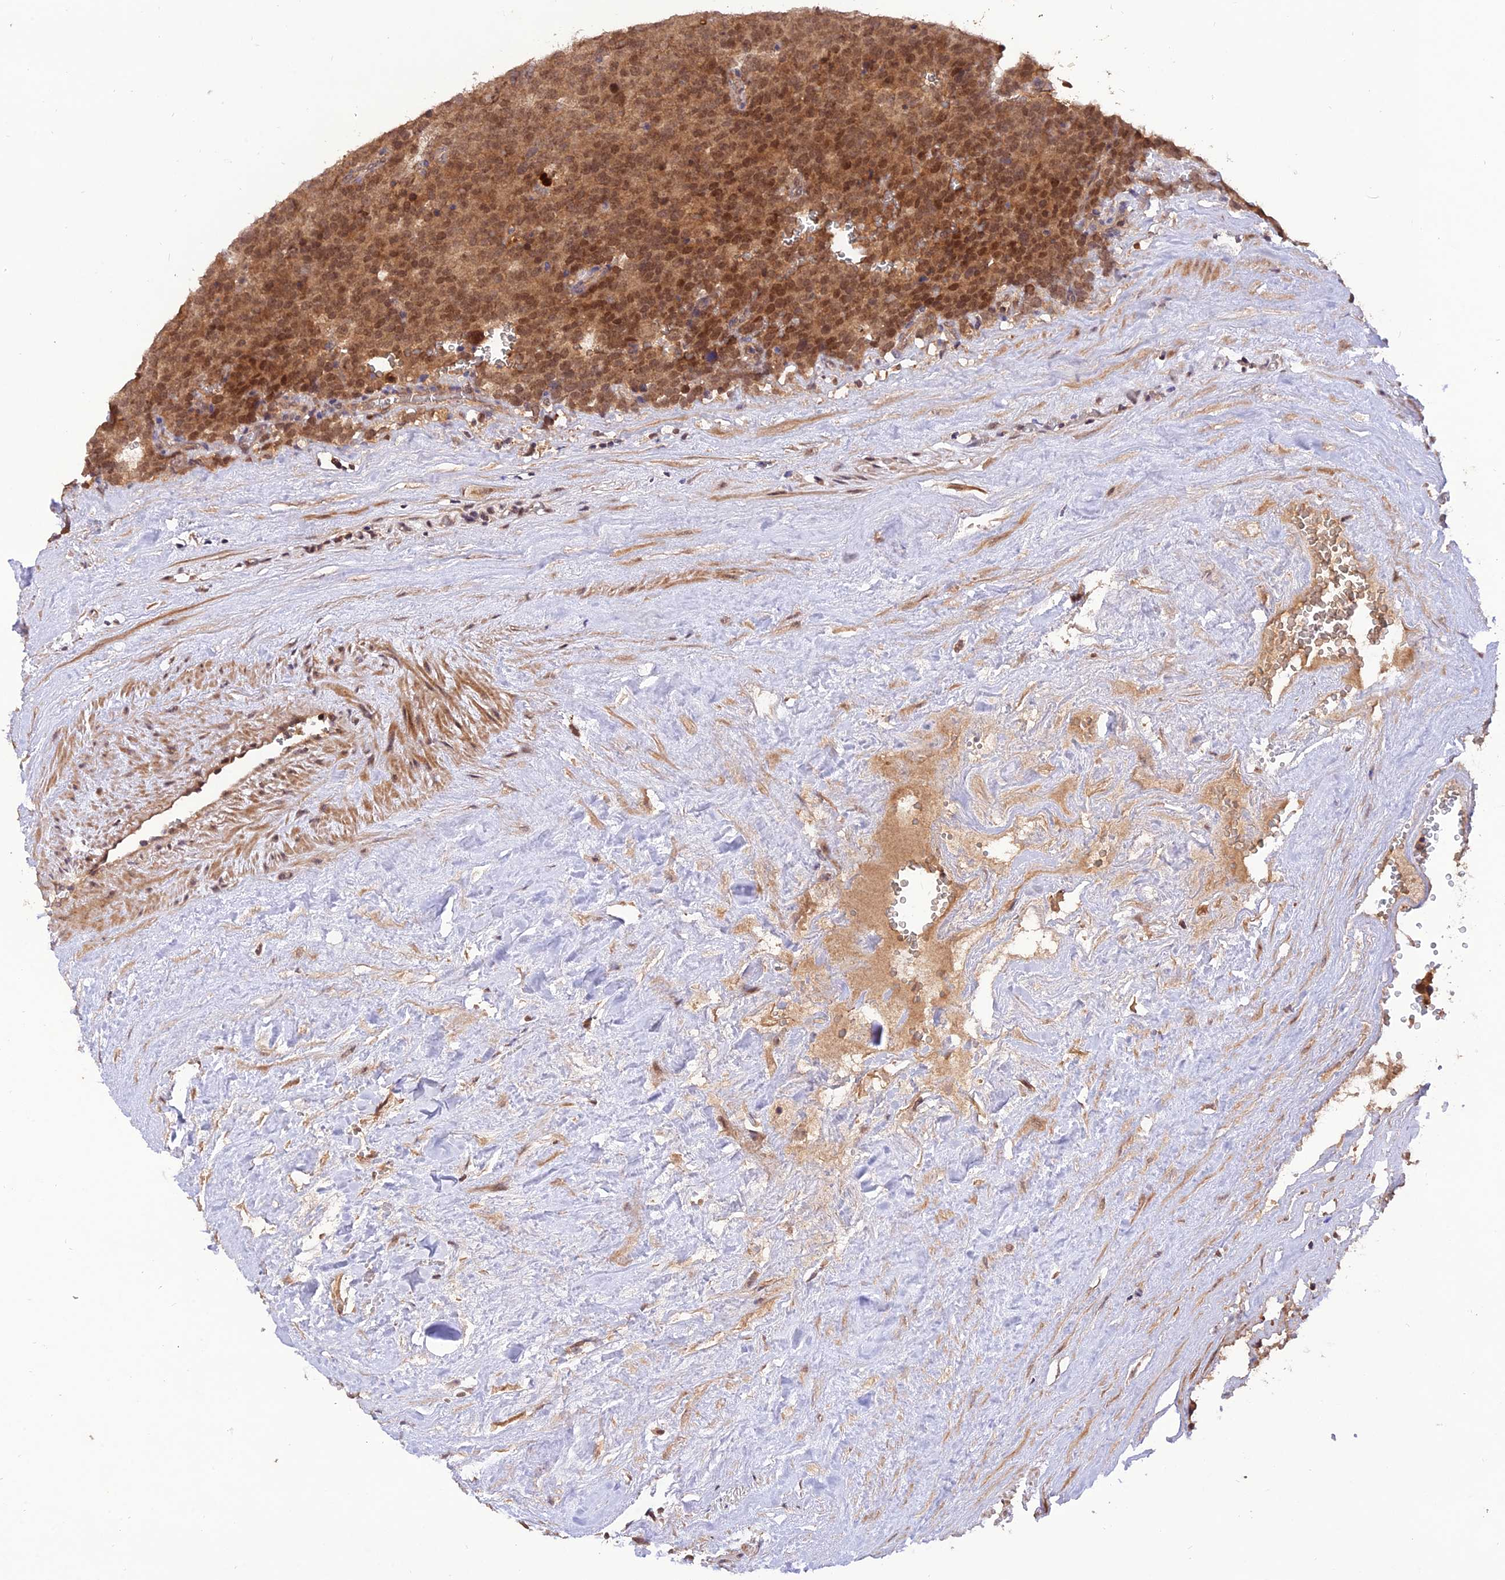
{"staining": {"intensity": "moderate", "quantity": ">75%", "location": "cytoplasmic/membranous,nuclear"}, "tissue": "testis cancer", "cell_type": "Tumor cells", "image_type": "cancer", "snomed": [{"axis": "morphology", "description": "Seminoma, NOS"}, {"axis": "topography", "description": "Testis"}], "caption": "High-power microscopy captured an immunohistochemistry (IHC) photomicrograph of testis cancer, revealing moderate cytoplasmic/membranous and nuclear staining in about >75% of tumor cells.", "gene": "REV1", "patient": {"sex": "male", "age": 71}}